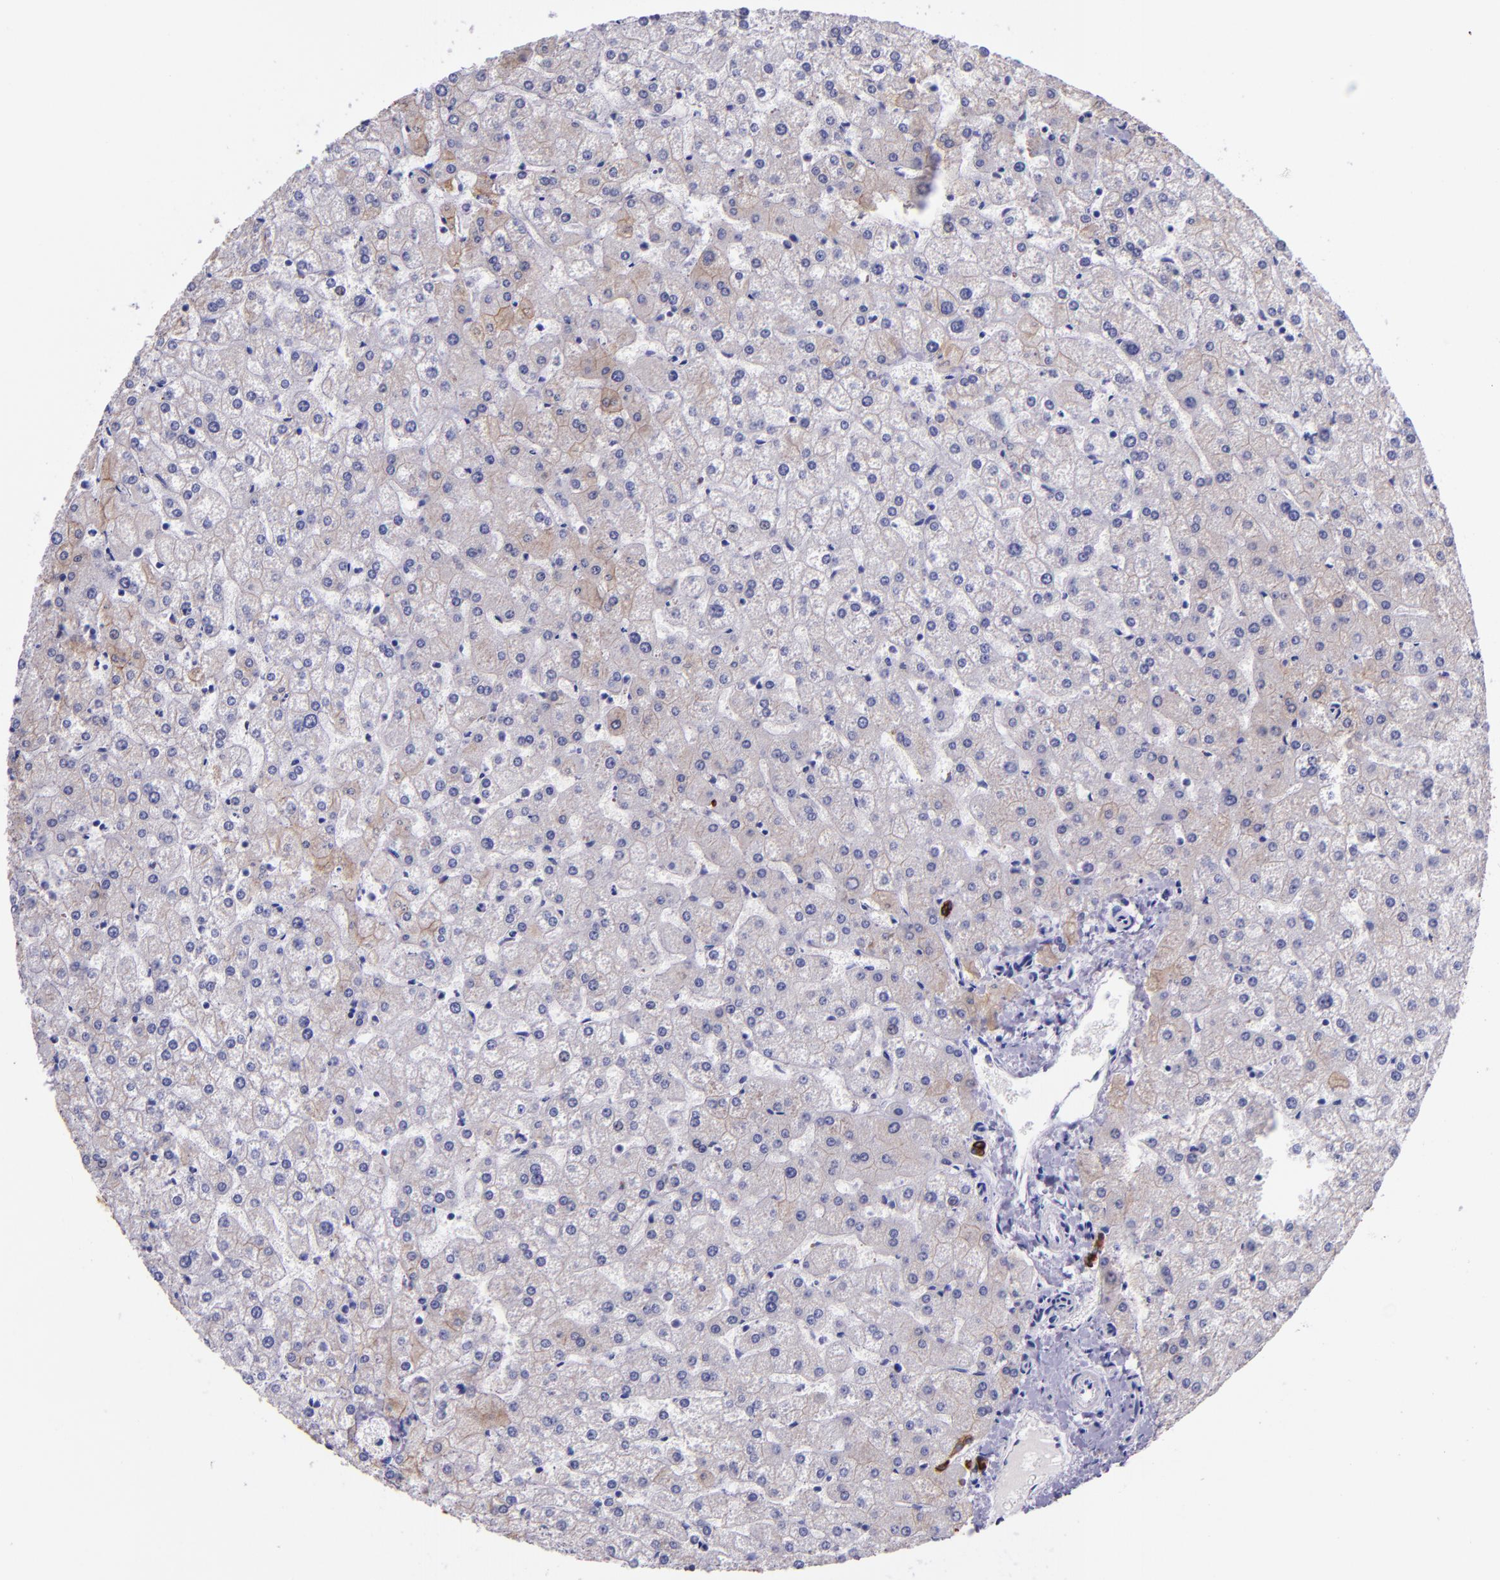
{"staining": {"intensity": "strong", "quantity": ">75%", "location": "cytoplasmic/membranous"}, "tissue": "liver", "cell_type": "Cholangiocytes", "image_type": "normal", "snomed": [{"axis": "morphology", "description": "Normal tissue, NOS"}, {"axis": "topography", "description": "Liver"}], "caption": "Liver stained for a protein displays strong cytoplasmic/membranous positivity in cholangiocytes.", "gene": "KRT4", "patient": {"sex": "female", "age": 32}}